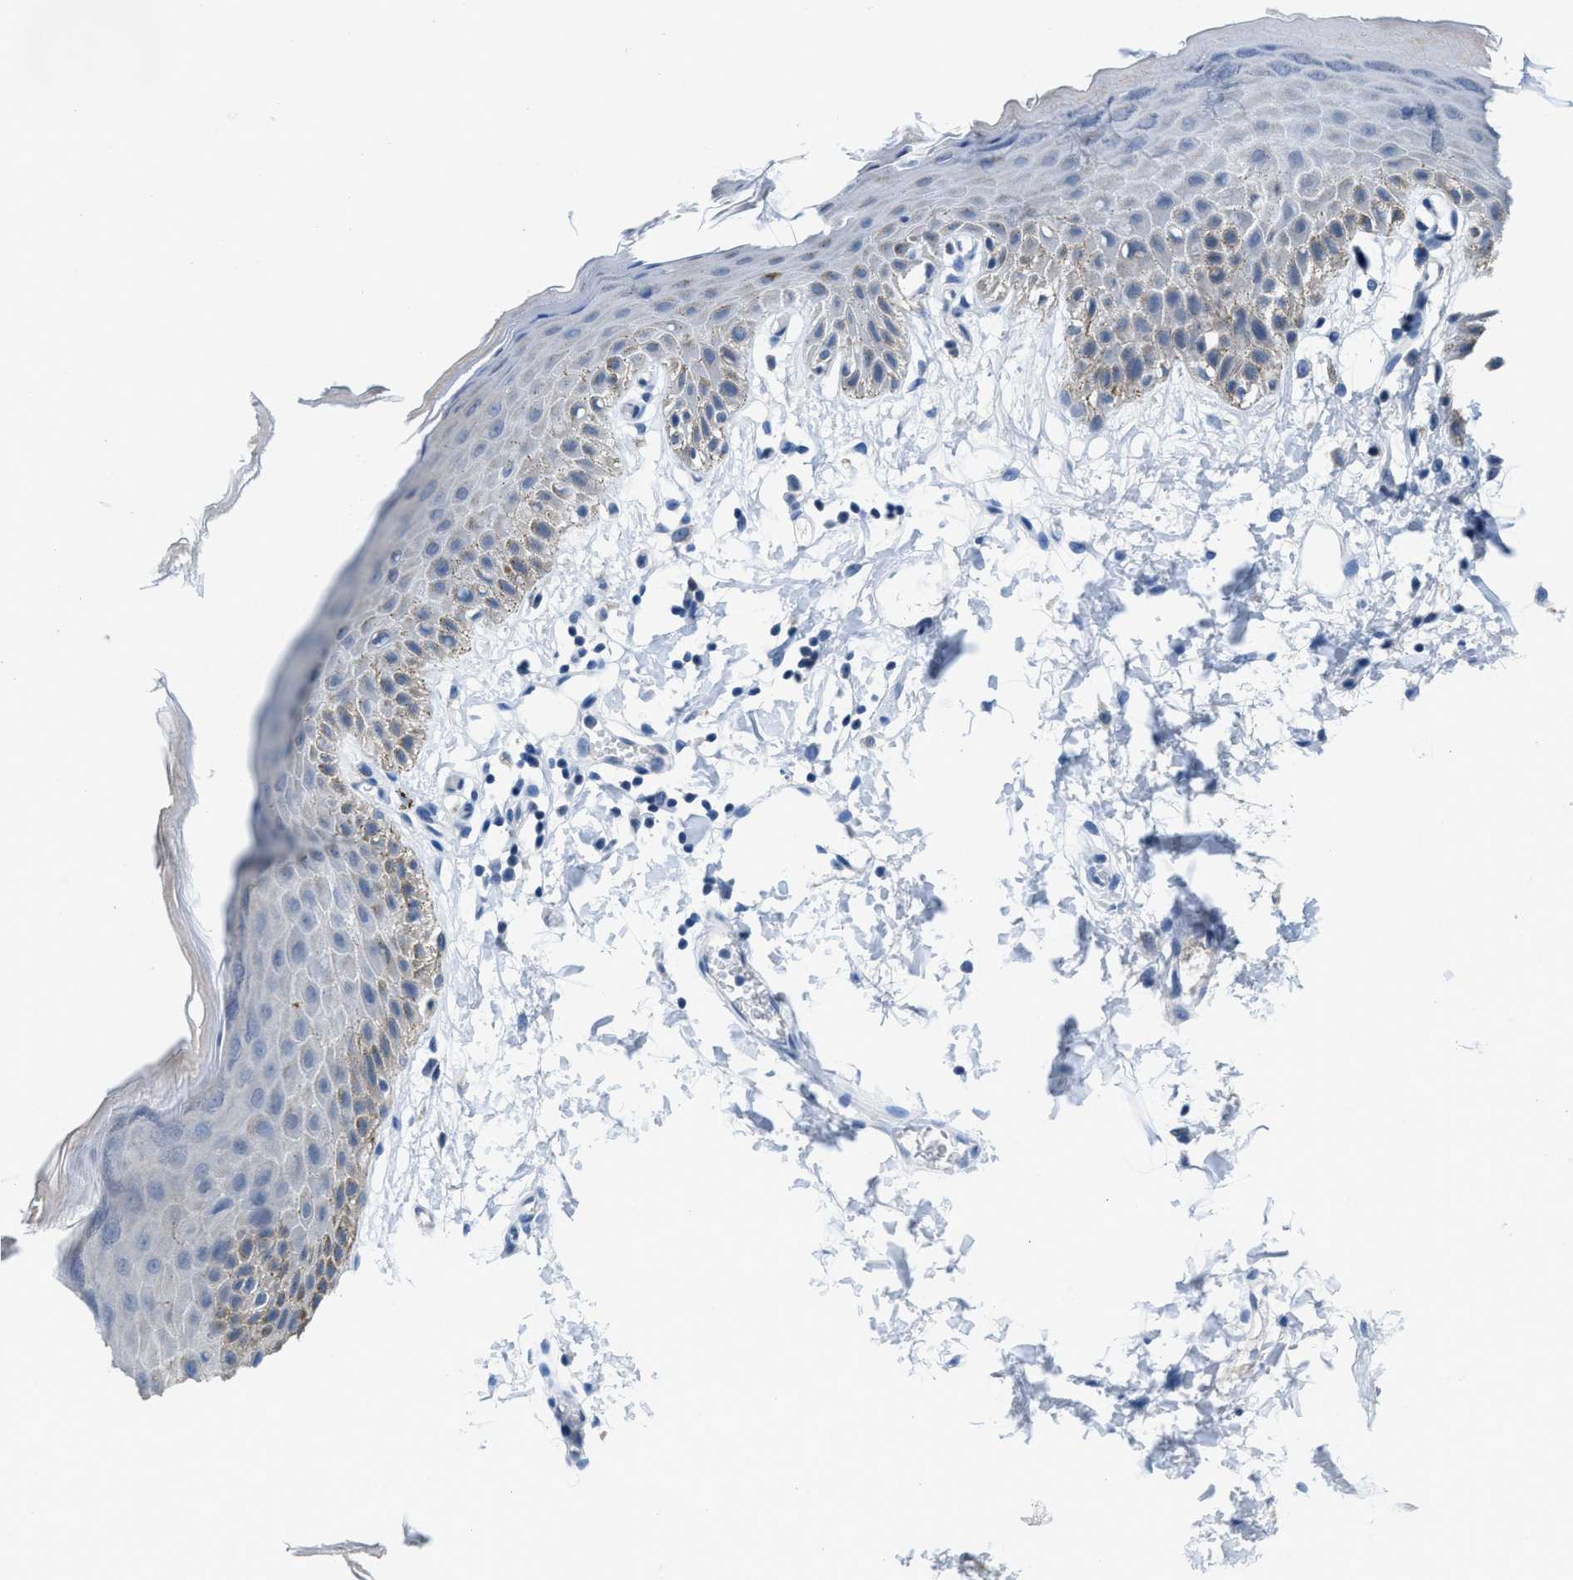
{"staining": {"intensity": "moderate", "quantity": "<25%", "location": "cytoplasmic/membranous"}, "tissue": "skin", "cell_type": "Epidermal cells", "image_type": "normal", "snomed": [{"axis": "morphology", "description": "Normal tissue, NOS"}, {"axis": "topography", "description": "Anal"}], "caption": "Epidermal cells exhibit low levels of moderate cytoplasmic/membranous expression in about <25% of cells in benign human skin.", "gene": "NUDT5", "patient": {"sex": "male", "age": 44}}